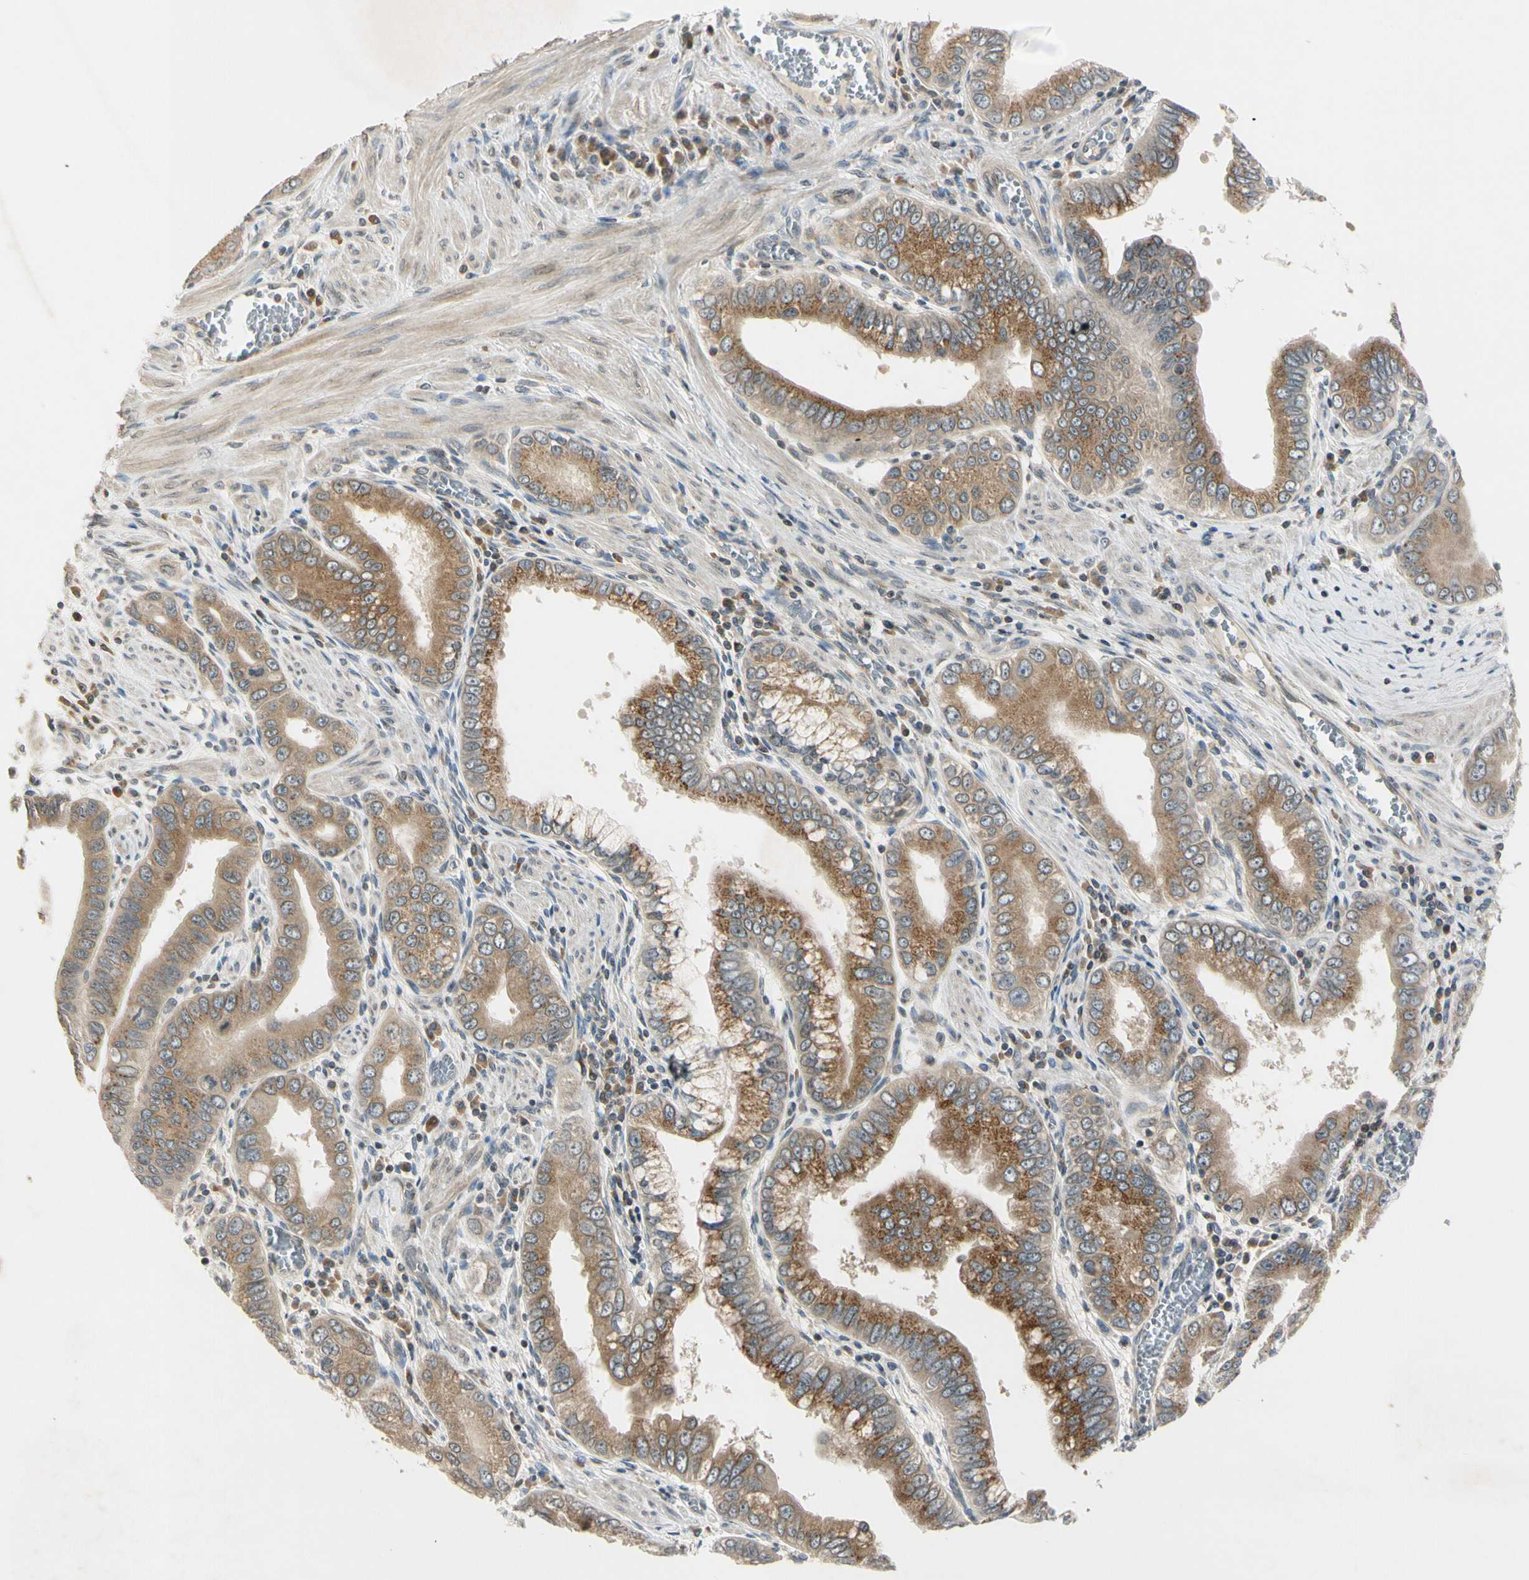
{"staining": {"intensity": "strong", "quantity": ">75%", "location": "cytoplasmic/membranous"}, "tissue": "pancreatic cancer", "cell_type": "Tumor cells", "image_type": "cancer", "snomed": [{"axis": "morphology", "description": "Normal tissue, NOS"}, {"axis": "topography", "description": "Lymph node"}], "caption": "This is an image of immunohistochemistry (IHC) staining of pancreatic cancer, which shows strong expression in the cytoplasmic/membranous of tumor cells.", "gene": "RPS6KB2", "patient": {"sex": "male", "age": 50}}